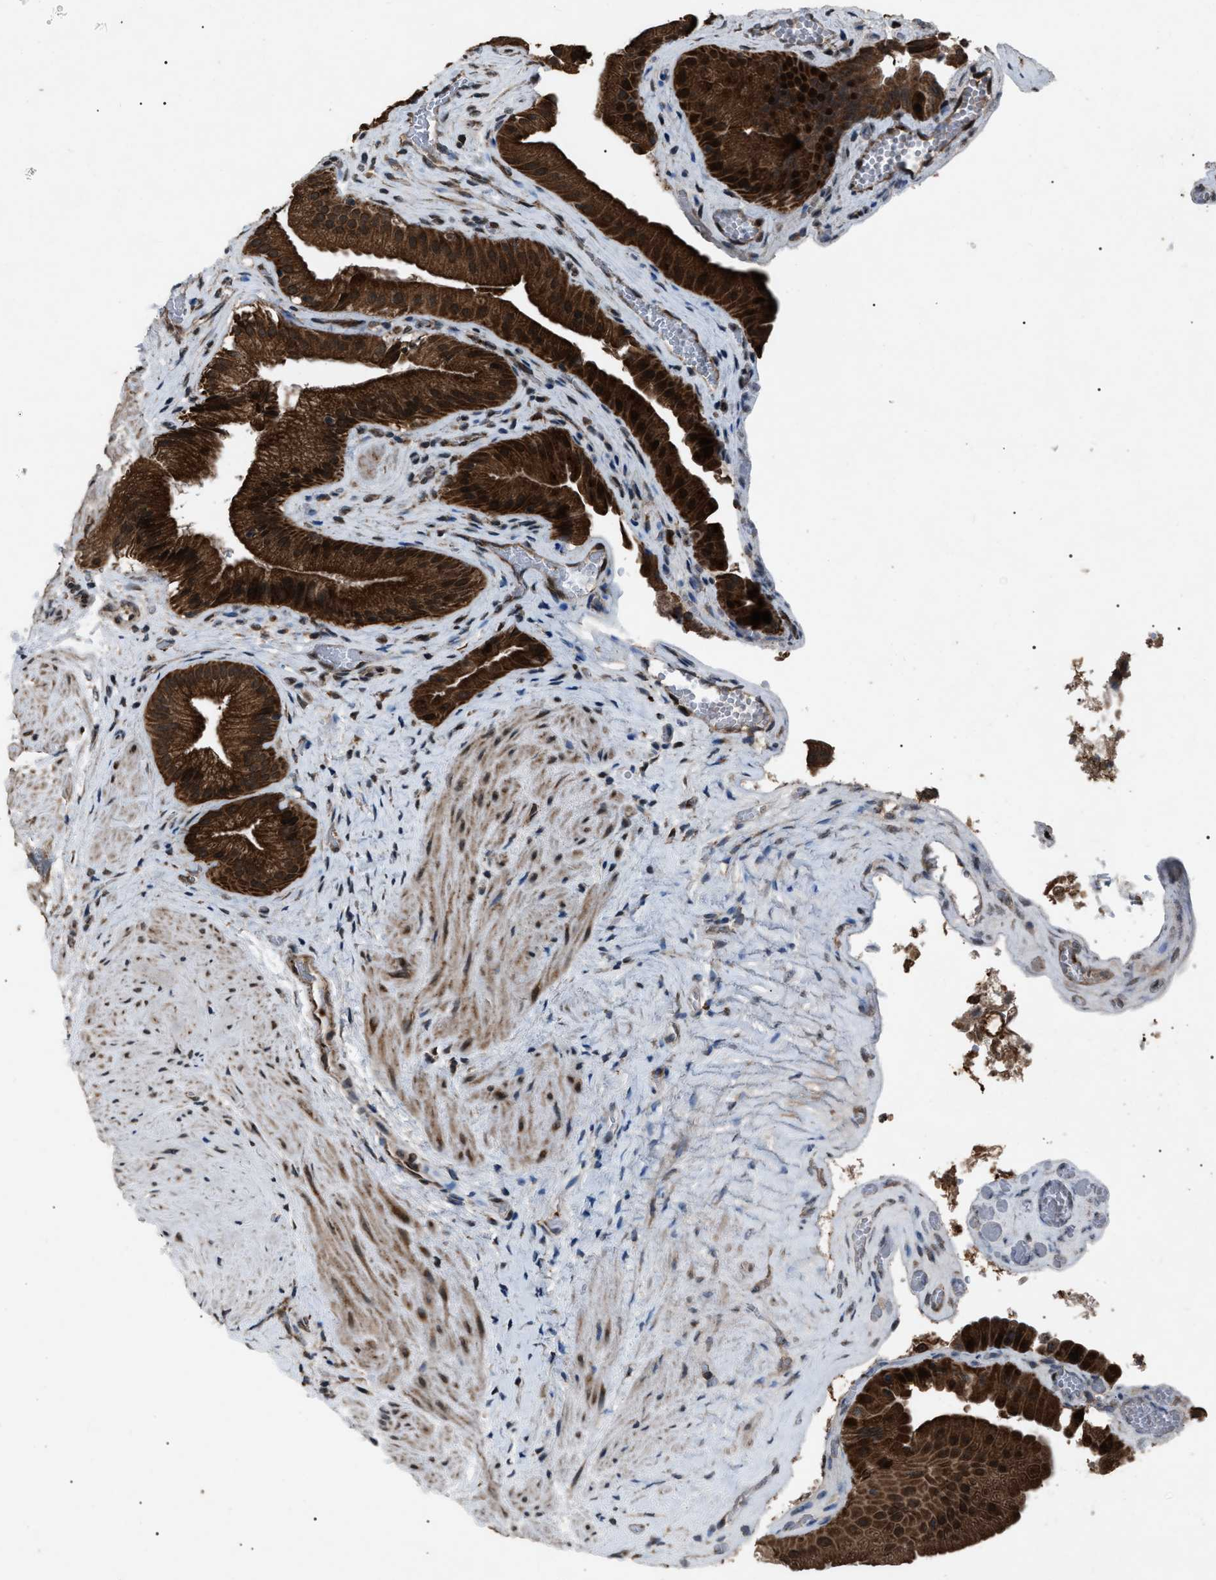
{"staining": {"intensity": "strong", "quantity": ">75%", "location": "cytoplasmic/membranous,nuclear"}, "tissue": "gallbladder", "cell_type": "Glandular cells", "image_type": "normal", "snomed": [{"axis": "morphology", "description": "Normal tissue, NOS"}, {"axis": "topography", "description": "Gallbladder"}], "caption": "The photomicrograph displays immunohistochemical staining of unremarkable gallbladder. There is strong cytoplasmic/membranous,nuclear expression is seen in approximately >75% of glandular cells.", "gene": "ZFAND2A", "patient": {"sex": "male", "age": 49}}